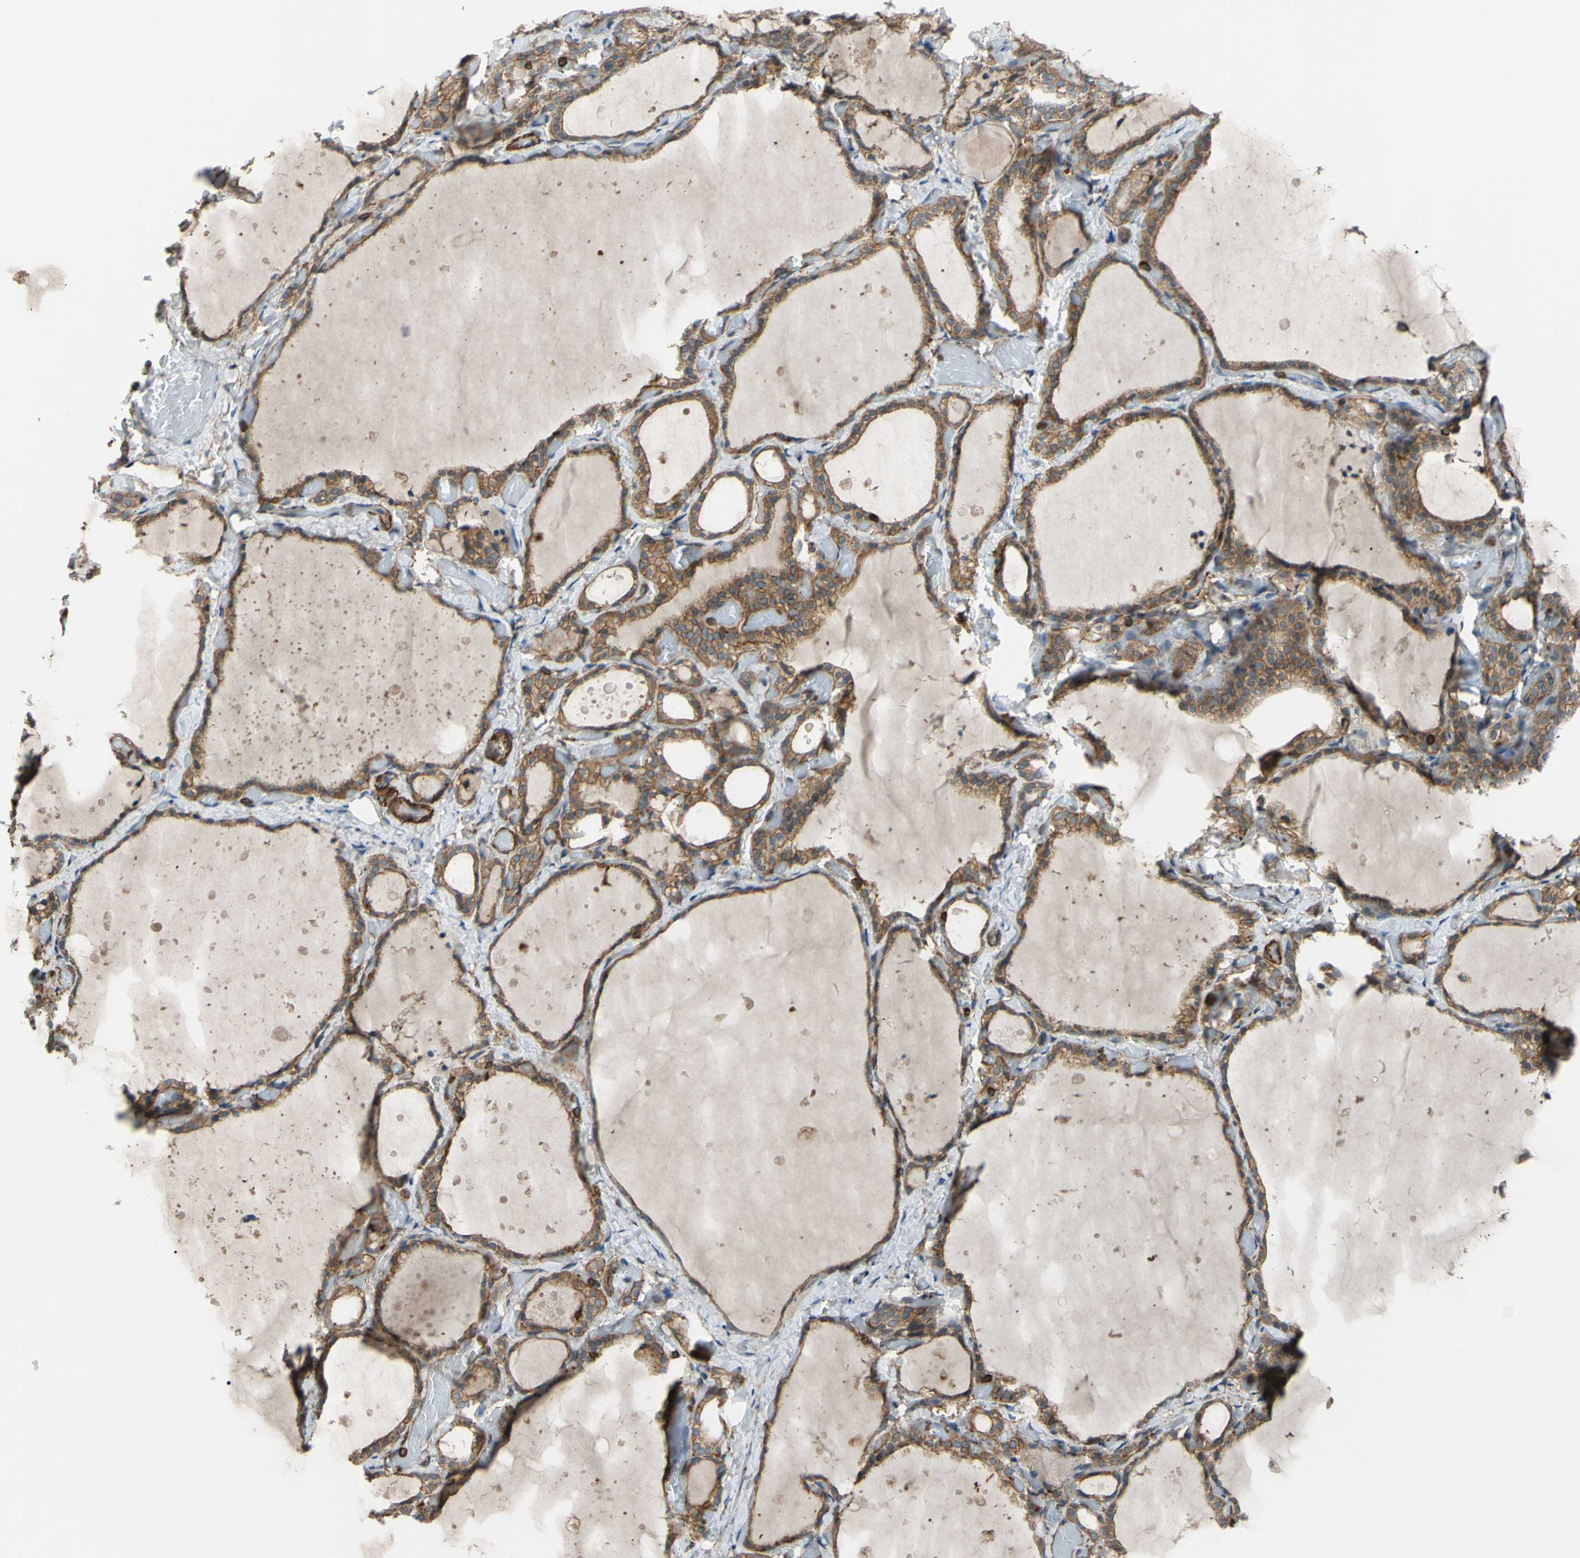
{"staining": {"intensity": "moderate", "quantity": ">75%", "location": "cytoplasmic/membranous"}, "tissue": "thyroid gland", "cell_type": "Glandular cells", "image_type": "normal", "snomed": [{"axis": "morphology", "description": "Normal tissue, NOS"}, {"axis": "topography", "description": "Thyroid gland"}], "caption": "This photomicrograph reveals benign thyroid gland stained with immunohistochemistry to label a protein in brown. The cytoplasmic/membranous of glandular cells show moderate positivity for the protein. Nuclei are counter-stained blue.", "gene": "ADD3", "patient": {"sex": "female", "age": 44}}